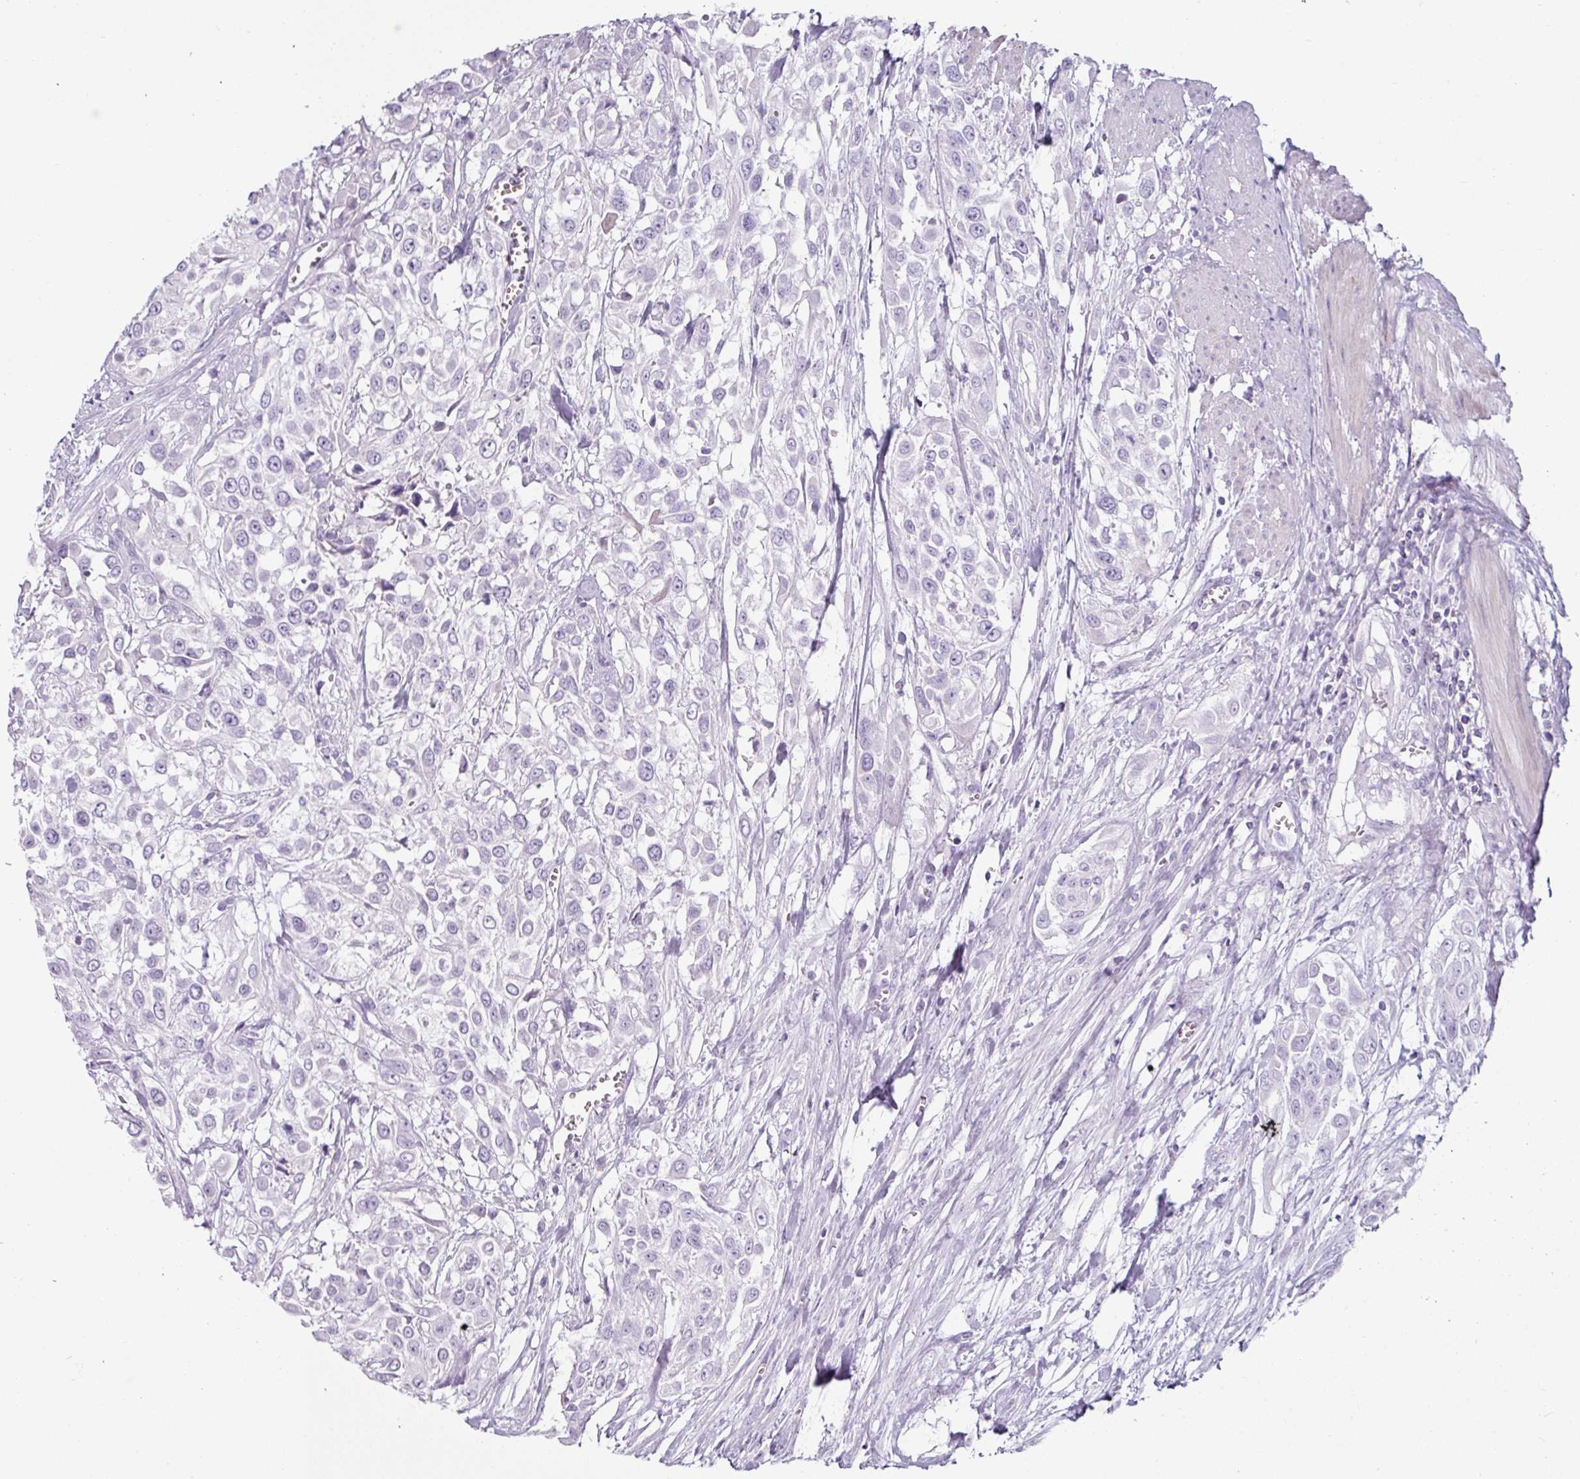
{"staining": {"intensity": "negative", "quantity": "none", "location": "none"}, "tissue": "urothelial cancer", "cell_type": "Tumor cells", "image_type": "cancer", "snomed": [{"axis": "morphology", "description": "Urothelial carcinoma, High grade"}, {"axis": "topography", "description": "Urinary bladder"}], "caption": "High power microscopy micrograph of an immunohistochemistry histopathology image of urothelial cancer, revealing no significant positivity in tumor cells.", "gene": "CLCA1", "patient": {"sex": "male", "age": 57}}